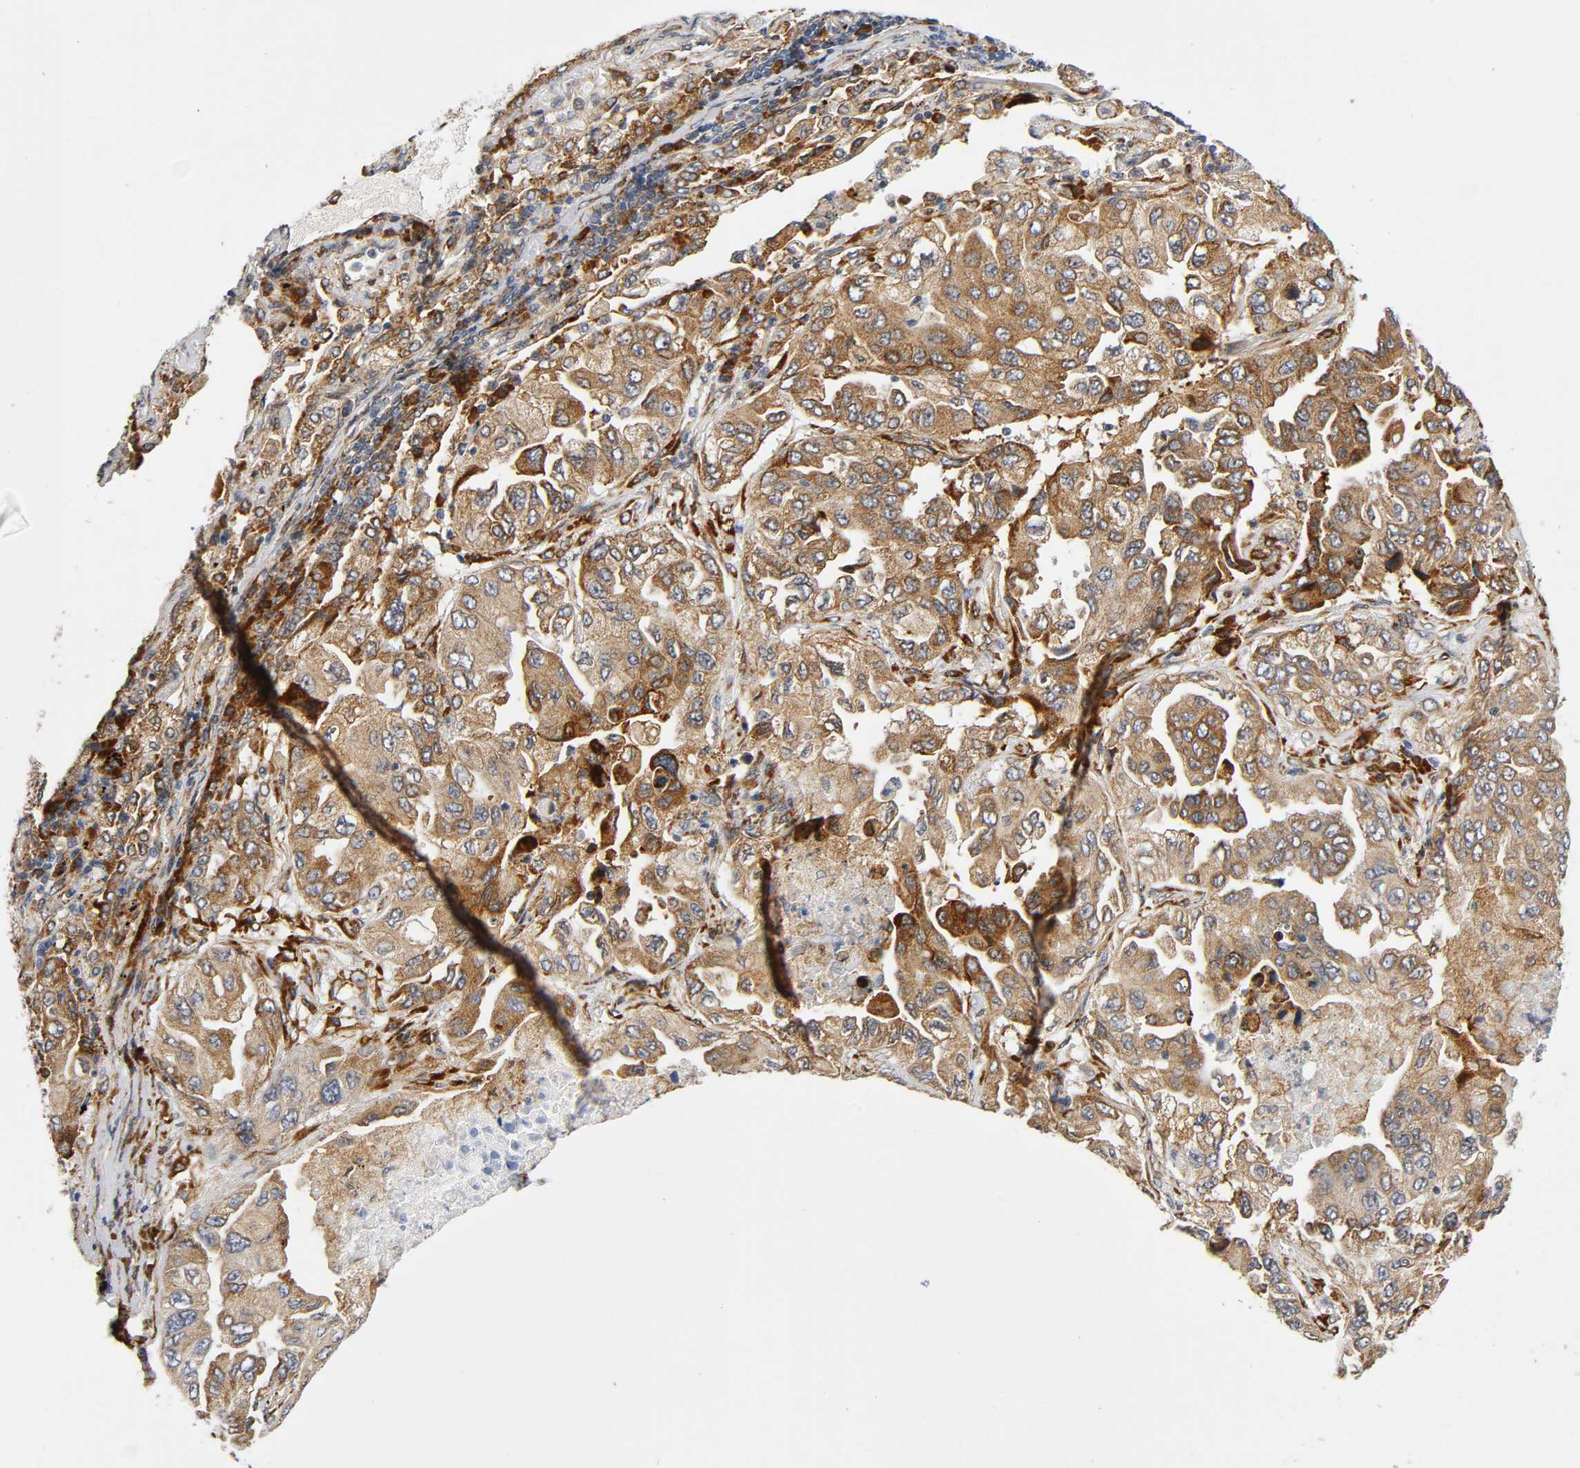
{"staining": {"intensity": "strong", "quantity": ">75%", "location": "cytoplasmic/membranous"}, "tissue": "lung cancer", "cell_type": "Tumor cells", "image_type": "cancer", "snomed": [{"axis": "morphology", "description": "Adenocarcinoma, NOS"}, {"axis": "topography", "description": "Lung"}], "caption": "This histopathology image shows immunohistochemistry staining of lung cancer, with high strong cytoplasmic/membranous expression in approximately >75% of tumor cells.", "gene": "SOS2", "patient": {"sex": "female", "age": 65}}